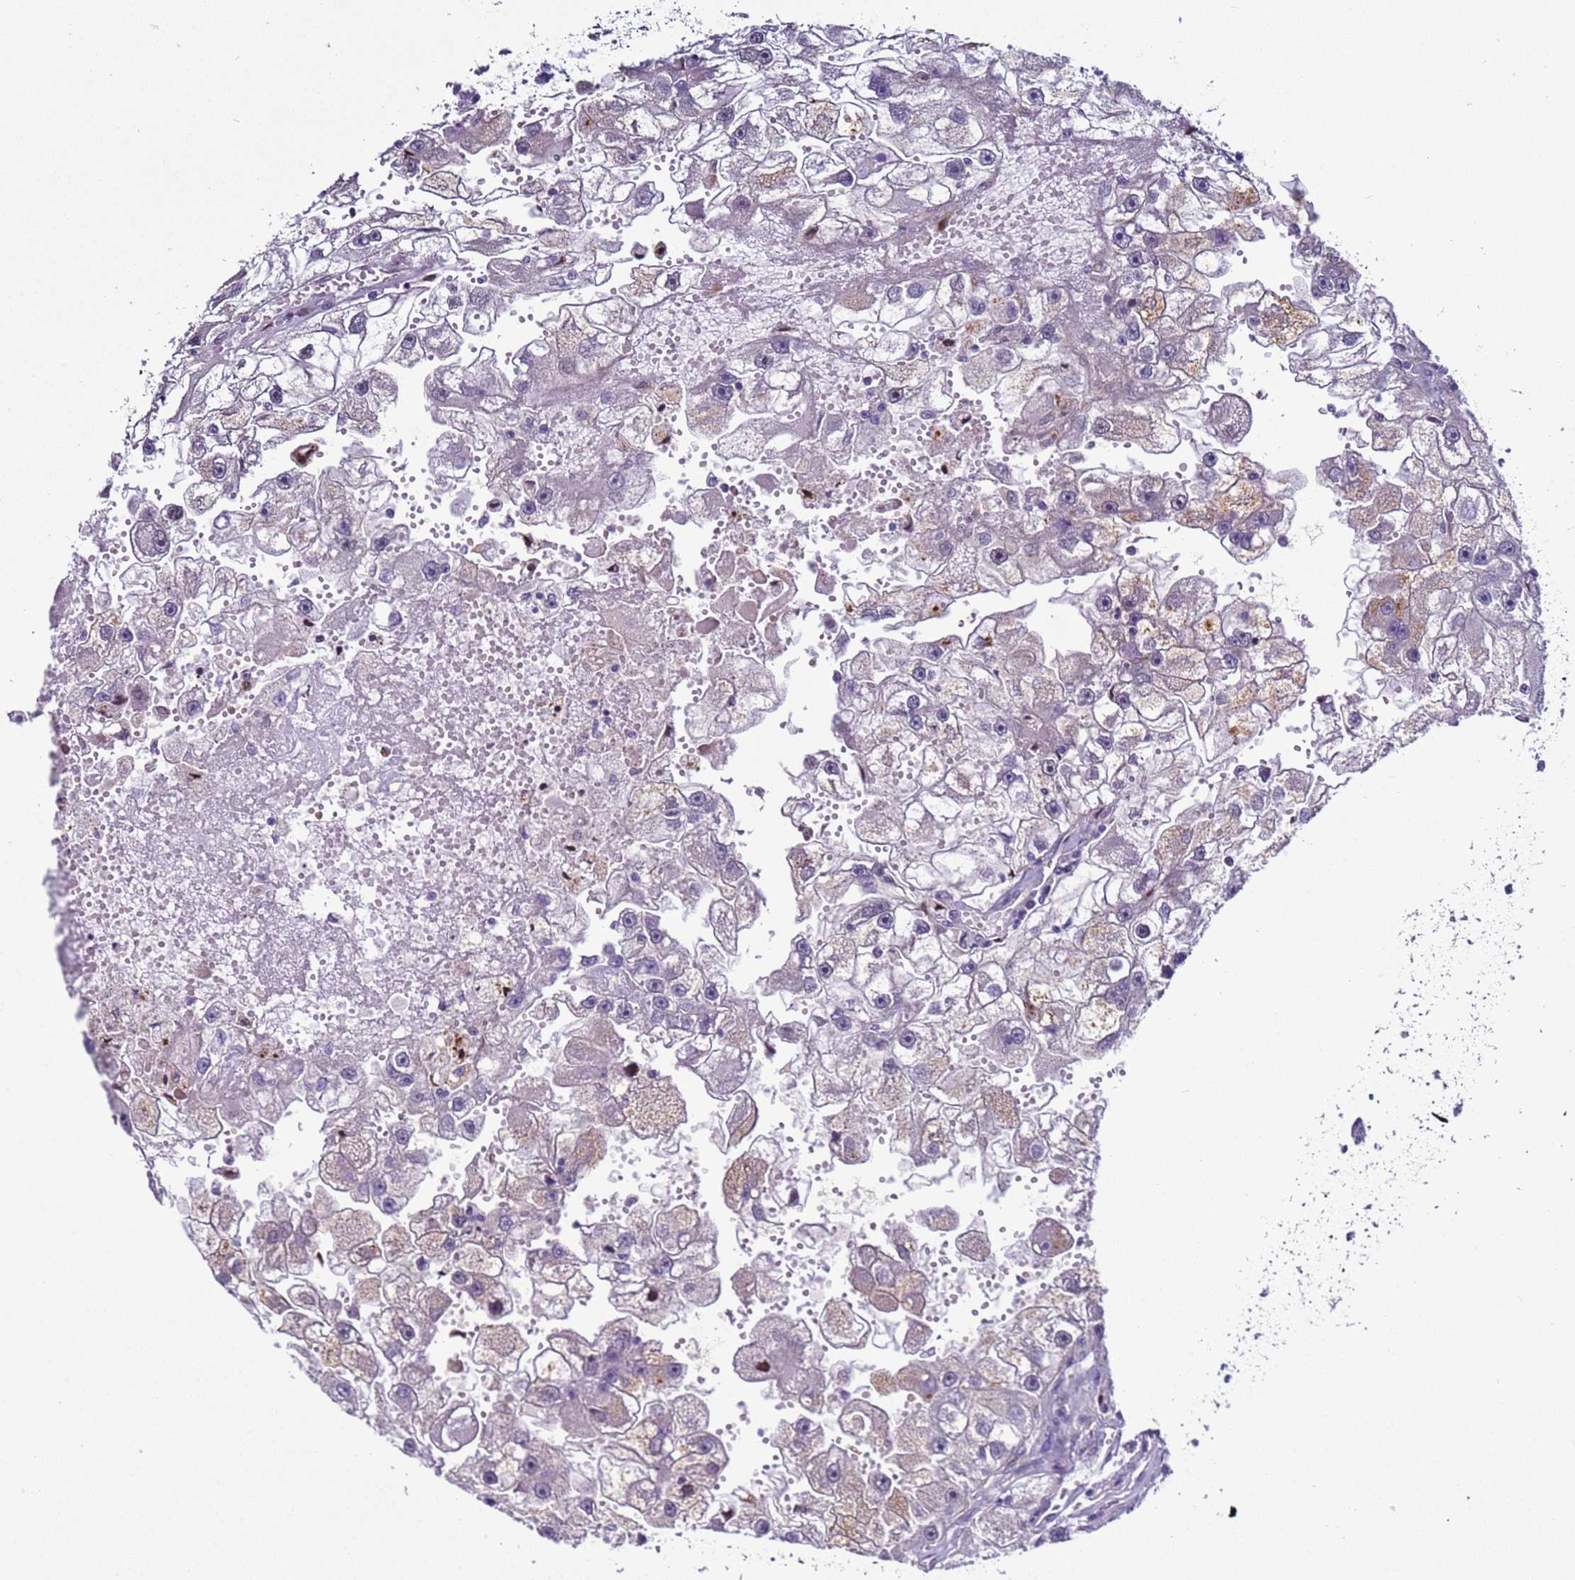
{"staining": {"intensity": "negative", "quantity": "none", "location": "none"}, "tissue": "renal cancer", "cell_type": "Tumor cells", "image_type": "cancer", "snomed": [{"axis": "morphology", "description": "Adenocarcinoma, NOS"}, {"axis": "topography", "description": "Kidney"}], "caption": "Immunohistochemical staining of renal cancer (adenocarcinoma) demonstrates no significant staining in tumor cells.", "gene": "NAT2", "patient": {"sex": "male", "age": 63}}